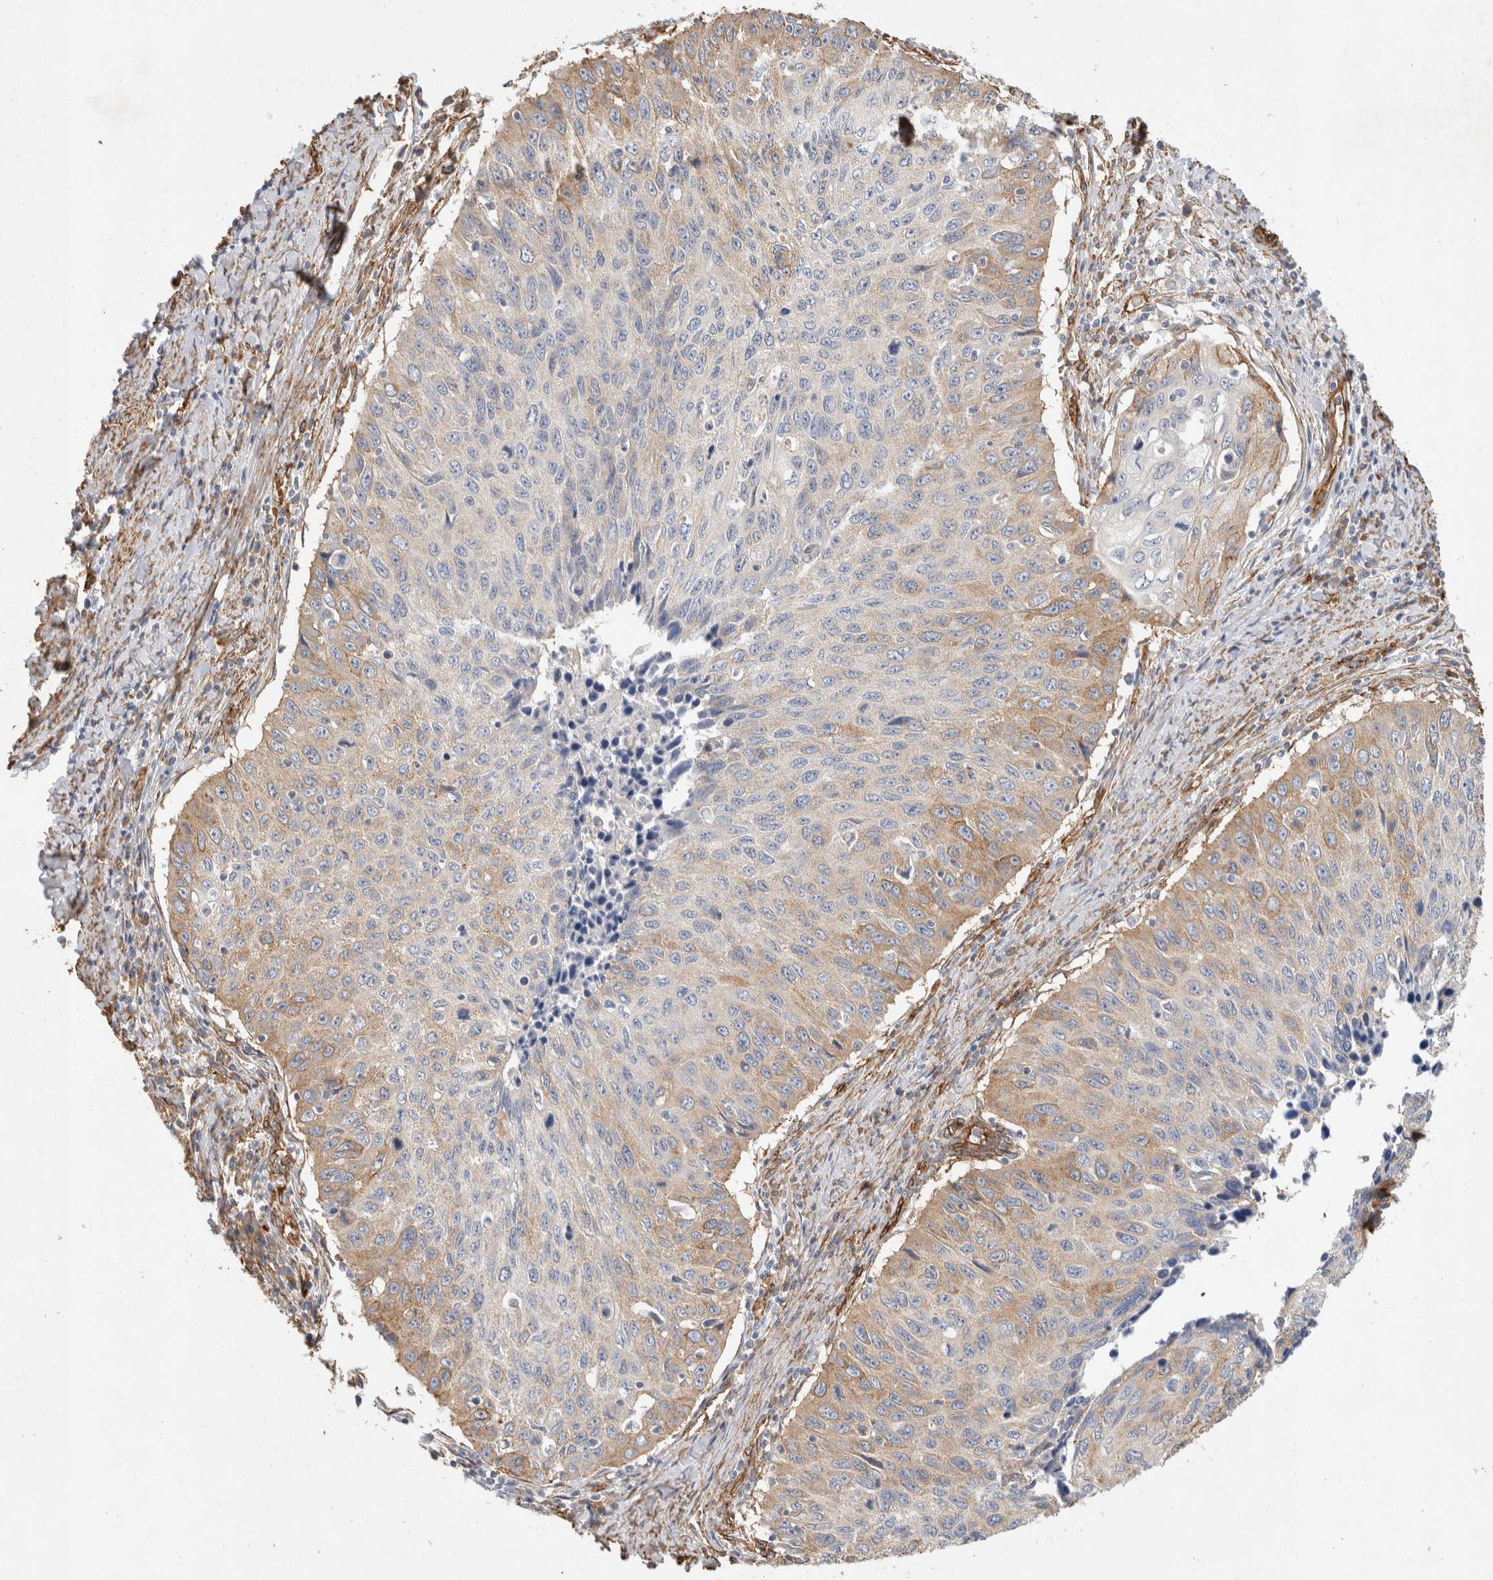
{"staining": {"intensity": "moderate", "quantity": "<25%", "location": "cytoplasmic/membranous"}, "tissue": "cervical cancer", "cell_type": "Tumor cells", "image_type": "cancer", "snomed": [{"axis": "morphology", "description": "Squamous cell carcinoma, NOS"}, {"axis": "topography", "description": "Cervix"}], "caption": "Immunohistochemistry histopathology image of neoplastic tissue: cervical squamous cell carcinoma stained using immunohistochemistry (IHC) exhibits low levels of moderate protein expression localized specifically in the cytoplasmic/membranous of tumor cells, appearing as a cytoplasmic/membranous brown color.", "gene": "JMJD4", "patient": {"sex": "female", "age": 53}}